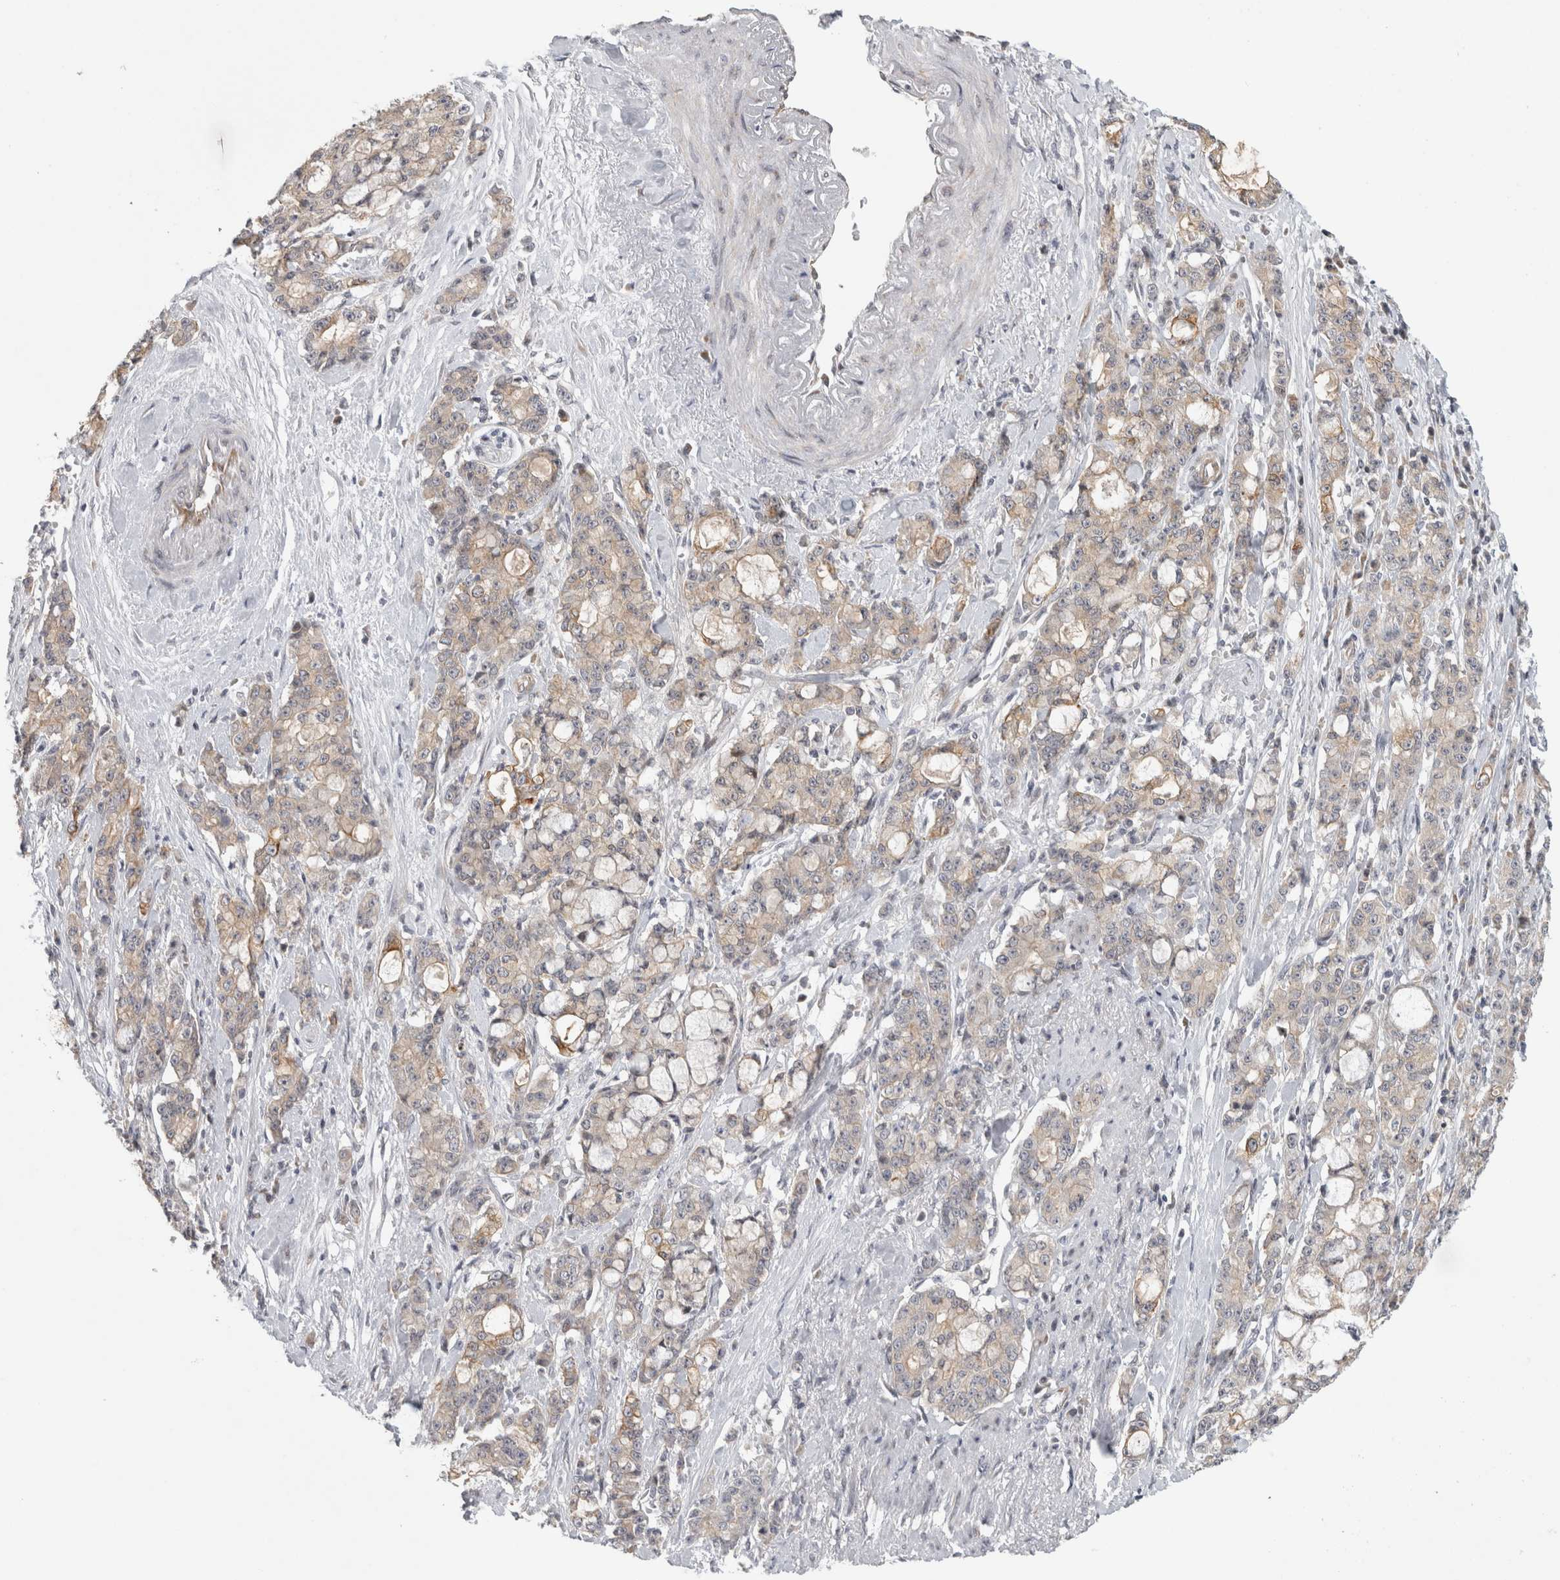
{"staining": {"intensity": "weak", "quantity": "<25%", "location": "cytoplasmic/membranous"}, "tissue": "pancreatic cancer", "cell_type": "Tumor cells", "image_type": "cancer", "snomed": [{"axis": "morphology", "description": "Adenocarcinoma, NOS"}, {"axis": "topography", "description": "Pancreas"}], "caption": "An image of human adenocarcinoma (pancreatic) is negative for staining in tumor cells. Nuclei are stained in blue.", "gene": "UTP25", "patient": {"sex": "female", "age": 73}}